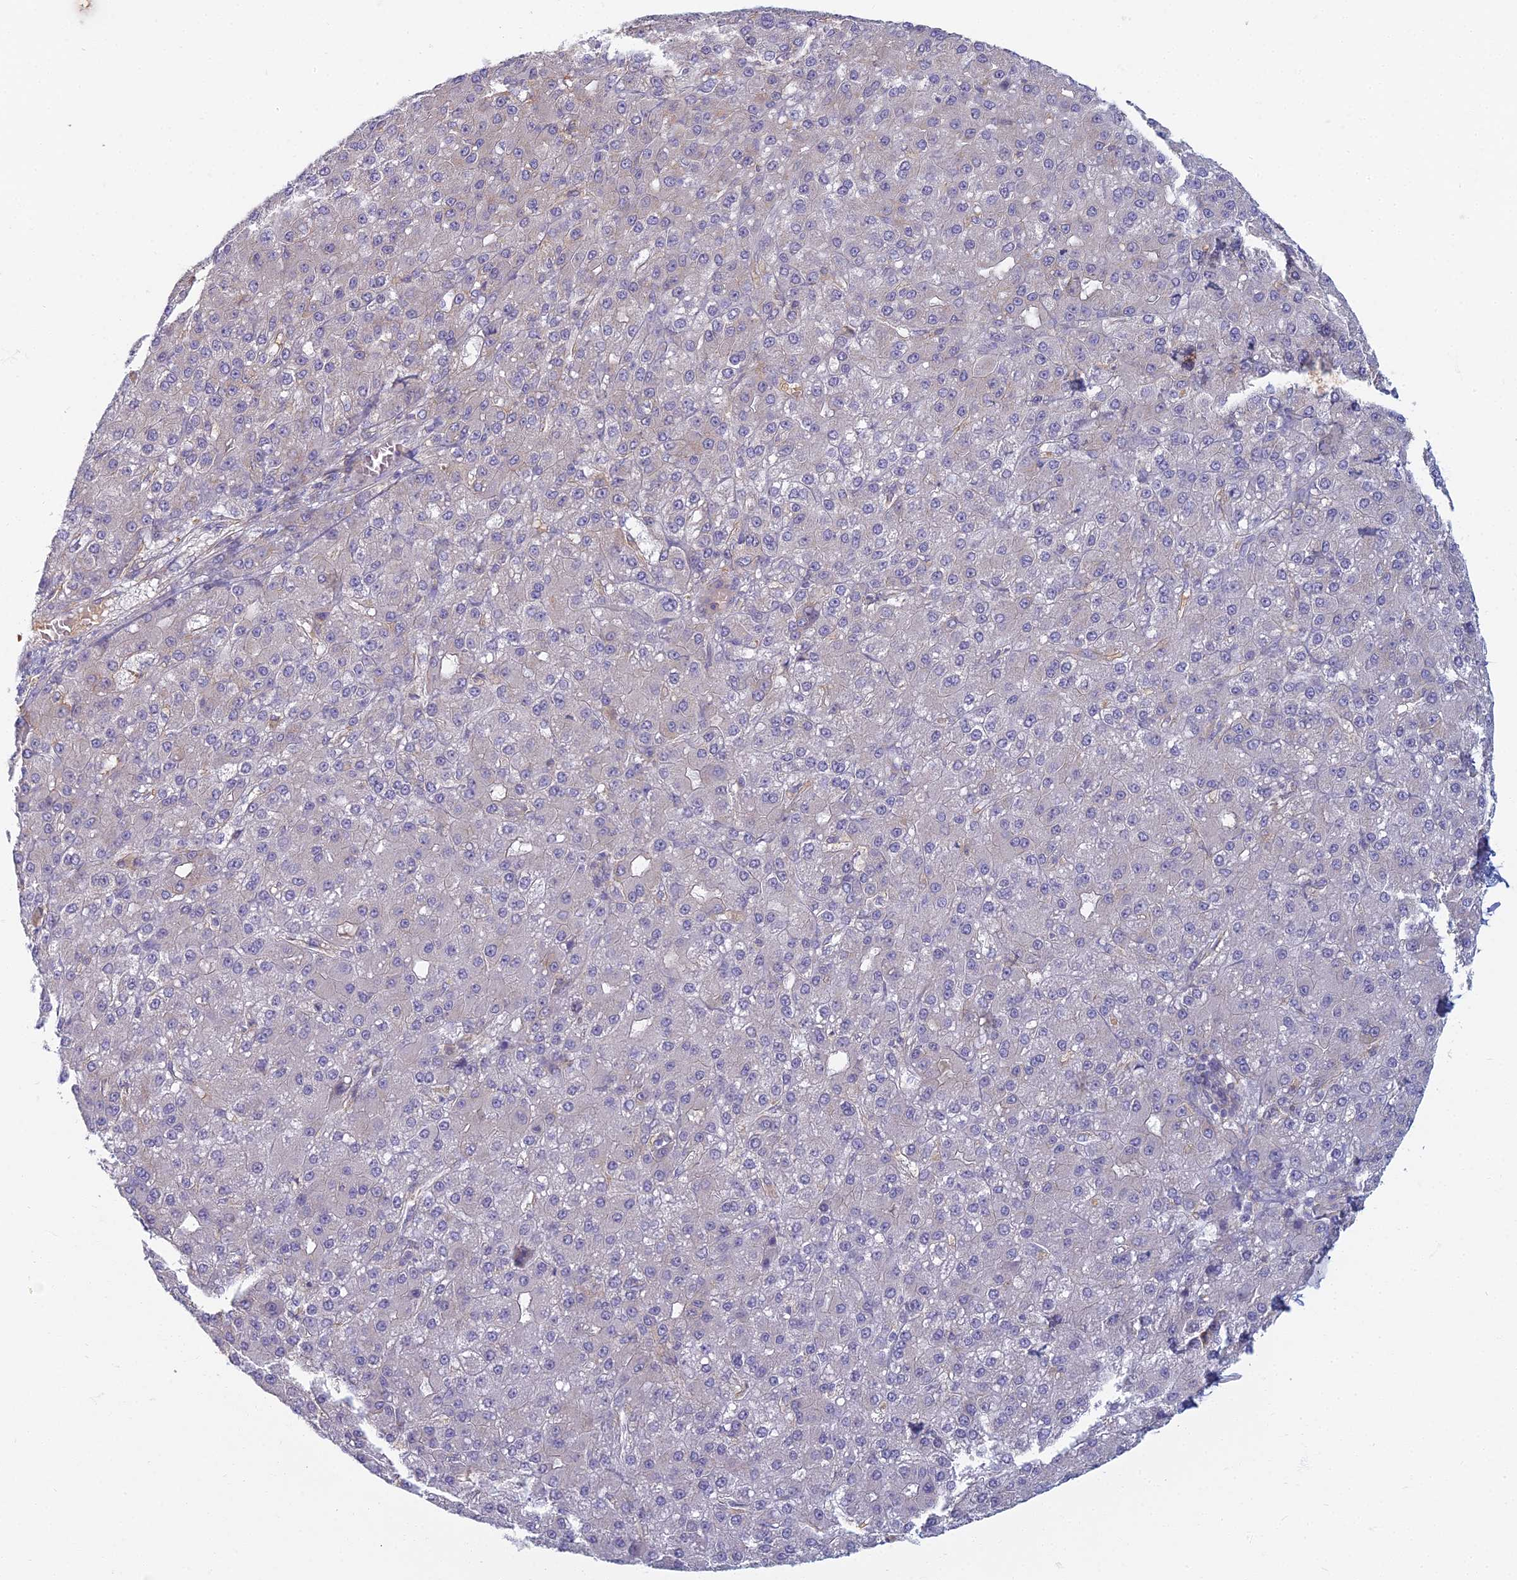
{"staining": {"intensity": "negative", "quantity": "none", "location": "none"}, "tissue": "liver cancer", "cell_type": "Tumor cells", "image_type": "cancer", "snomed": [{"axis": "morphology", "description": "Carcinoma, Hepatocellular, NOS"}, {"axis": "topography", "description": "Liver"}], "caption": "Liver cancer was stained to show a protein in brown. There is no significant expression in tumor cells.", "gene": "PROX2", "patient": {"sex": "male", "age": 67}}